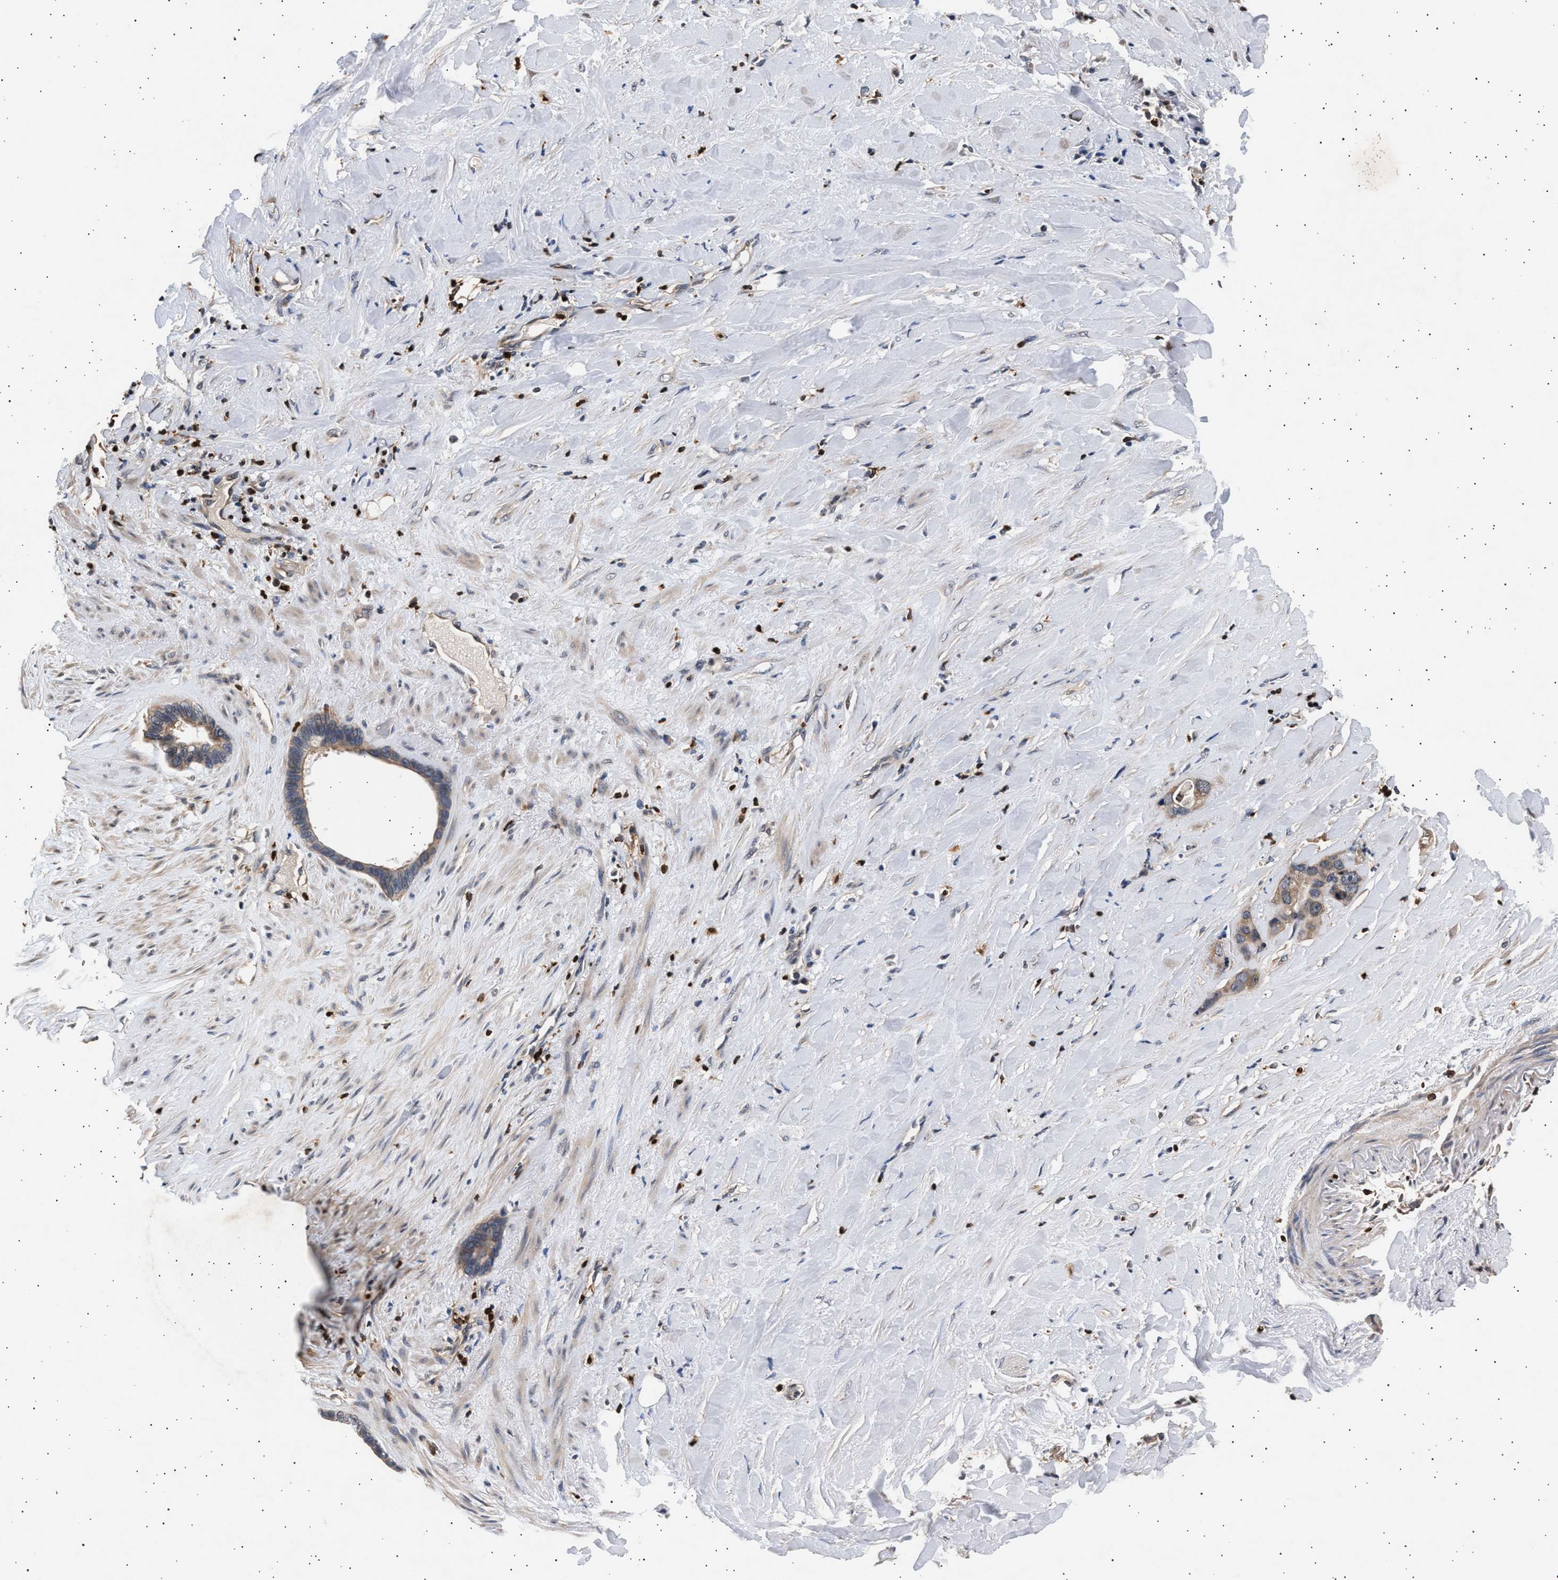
{"staining": {"intensity": "weak", "quantity": ">75%", "location": "cytoplasmic/membranous"}, "tissue": "liver cancer", "cell_type": "Tumor cells", "image_type": "cancer", "snomed": [{"axis": "morphology", "description": "Cholangiocarcinoma"}, {"axis": "topography", "description": "Liver"}], "caption": "Brown immunohistochemical staining in liver cancer (cholangiocarcinoma) demonstrates weak cytoplasmic/membranous positivity in approximately >75% of tumor cells.", "gene": "GRAP2", "patient": {"sex": "female", "age": 65}}